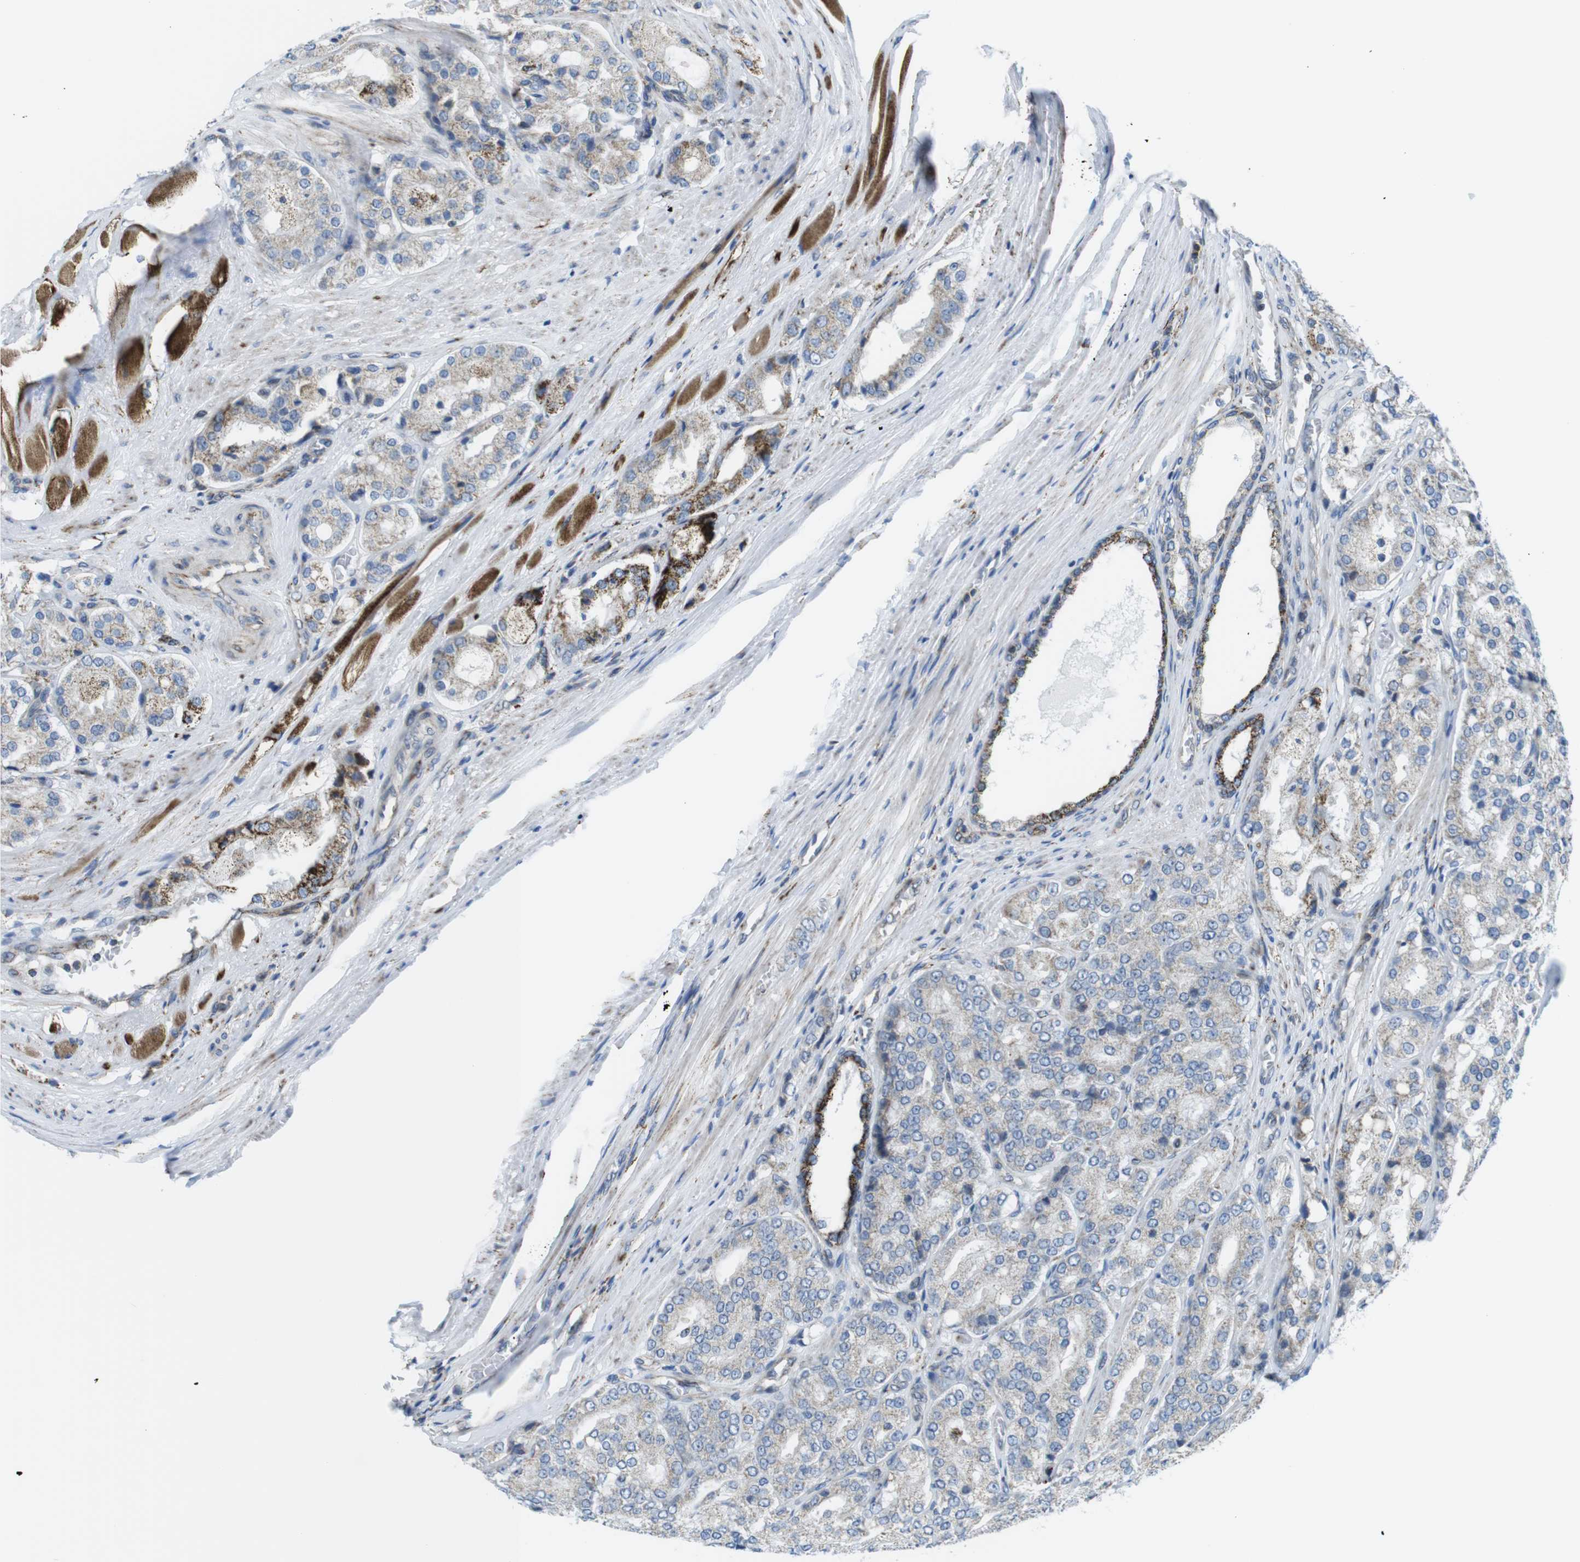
{"staining": {"intensity": "negative", "quantity": "none", "location": "none"}, "tissue": "prostate cancer", "cell_type": "Tumor cells", "image_type": "cancer", "snomed": [{"axis": "morphology", "description": "Adenocarcinoma, High grade"}, {"axis": "topography", "description": "Prostate"}], "caption": "The image exhibits no staining of tumor cells in prostate adenocarcinoma (high-grade). (DAB (3,3'-diaminobenzidine) immunohistochemistry (IHC), high magnification).", "gene": "KCNE3", "patient": {"sex": "male", "age": 65}}